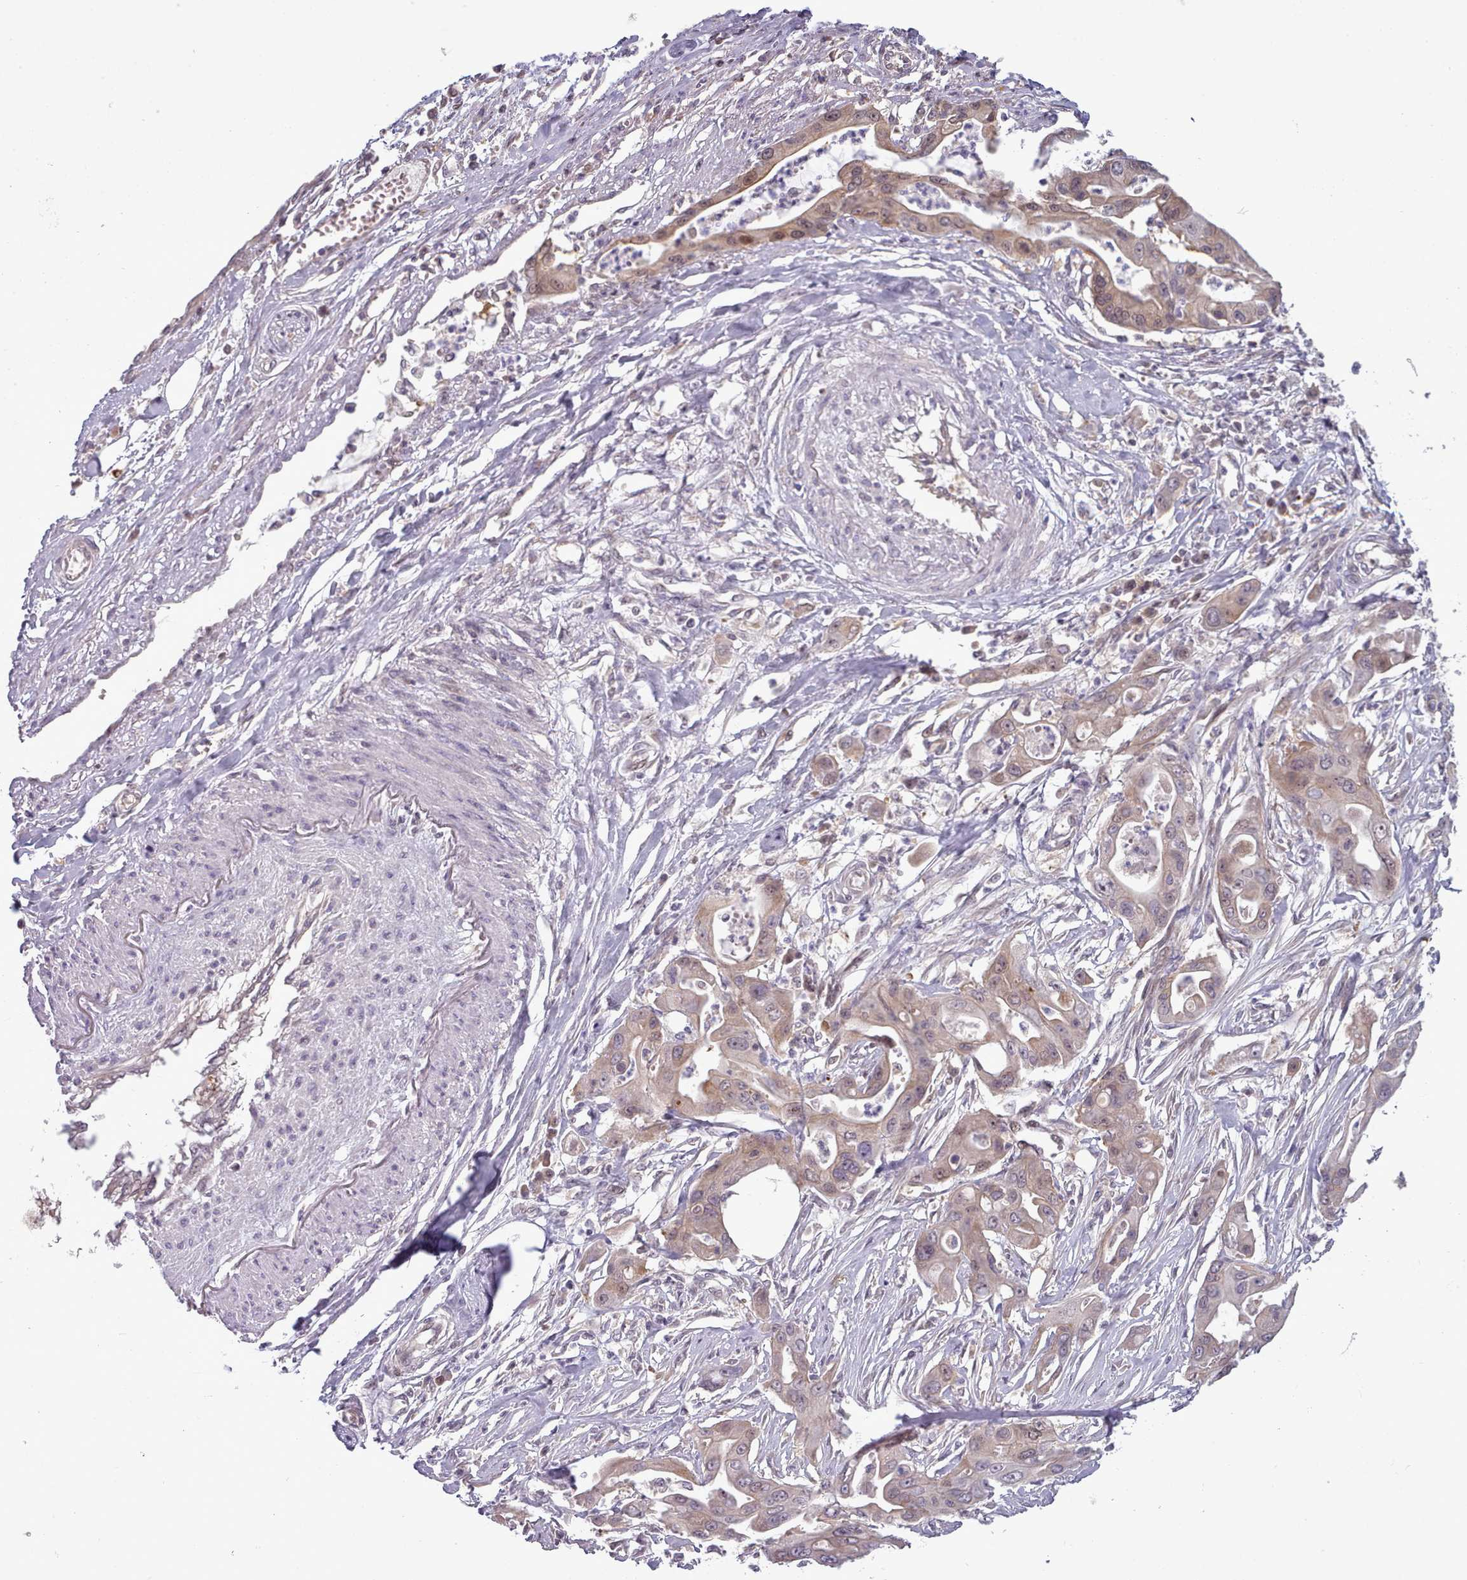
{"staining": {"intensity": "moderate", "quantity": ">75%", "location": "cytoplasmic/membranous"}, "tissue": "ovarian cancer", "cell_type": "Tumor cells", "image_type": "cancer", "snomed": [{"axis": "morphology", "description": "Cystadenocarcinoma, mucinous, NOS"}, {"axis": "topography", "description": "Ovary"}], "caption": "Immunohistochemical staining of human ovarian cancer demonstrates medium levels of moderate cytoplasmic/membranous staining in approximately >75% of tumor cells.", "gene": "CLNS1A", "patient": {"sex": "female", "age": 70}}